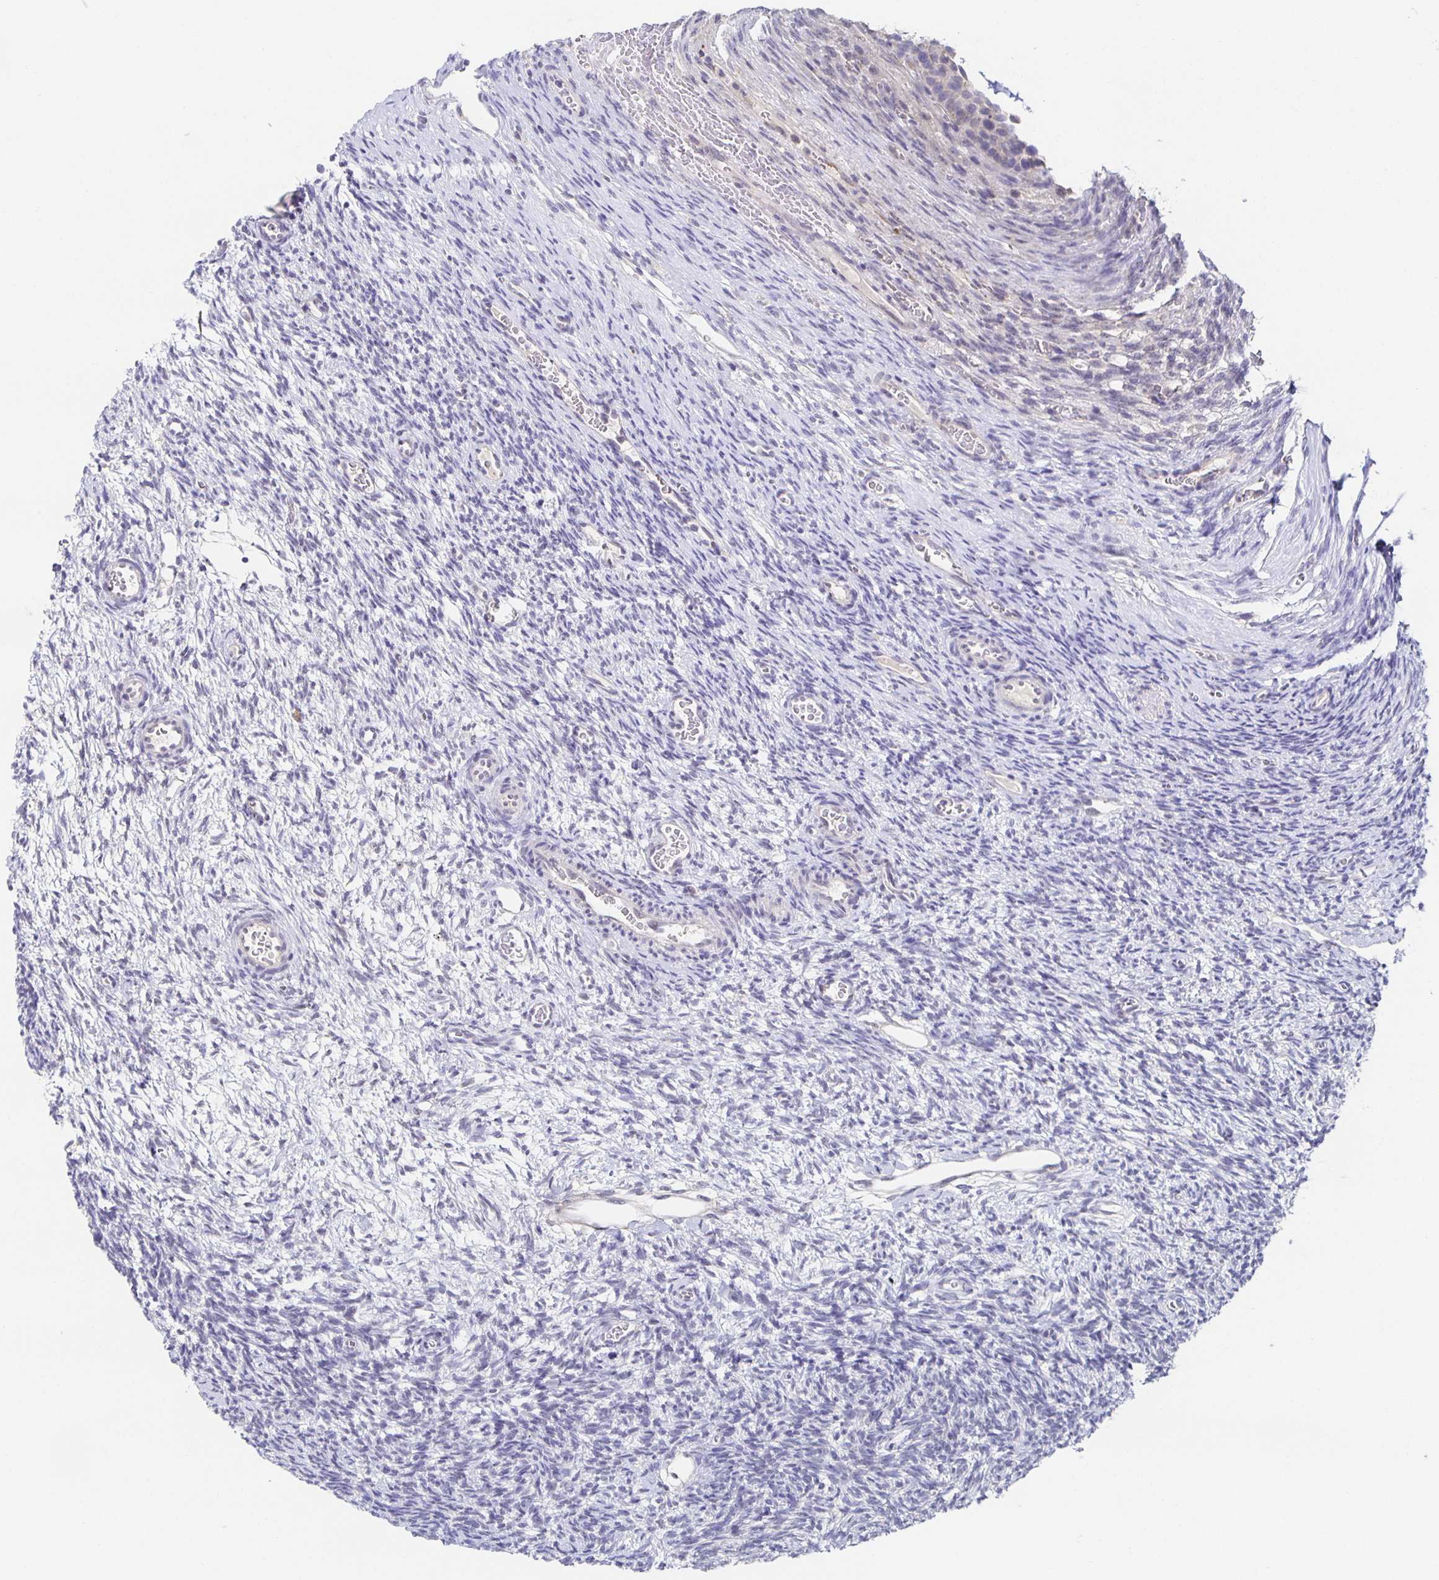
{"staining": {"intensity": "negative", "quantity": "none", "location": "none"}, "tissue": "ovary", "cell_type": "Ovarian stroma cells", "image_type": "normal", "snomed": [{"axis": "morphology", "description": "Normal tissue, NOS"}, {"axis": "topography", "description": "Ovary"}], "caption": "DAB (3,3'-diaminobenzidine) immunohistochemical staining of benign human ovary shows no significant expression in ovarian stroma cells. (DAB immunohistochemistry, high magnification).", "gene": "BAD", "patient": {"sex": "female", "age": 34}}